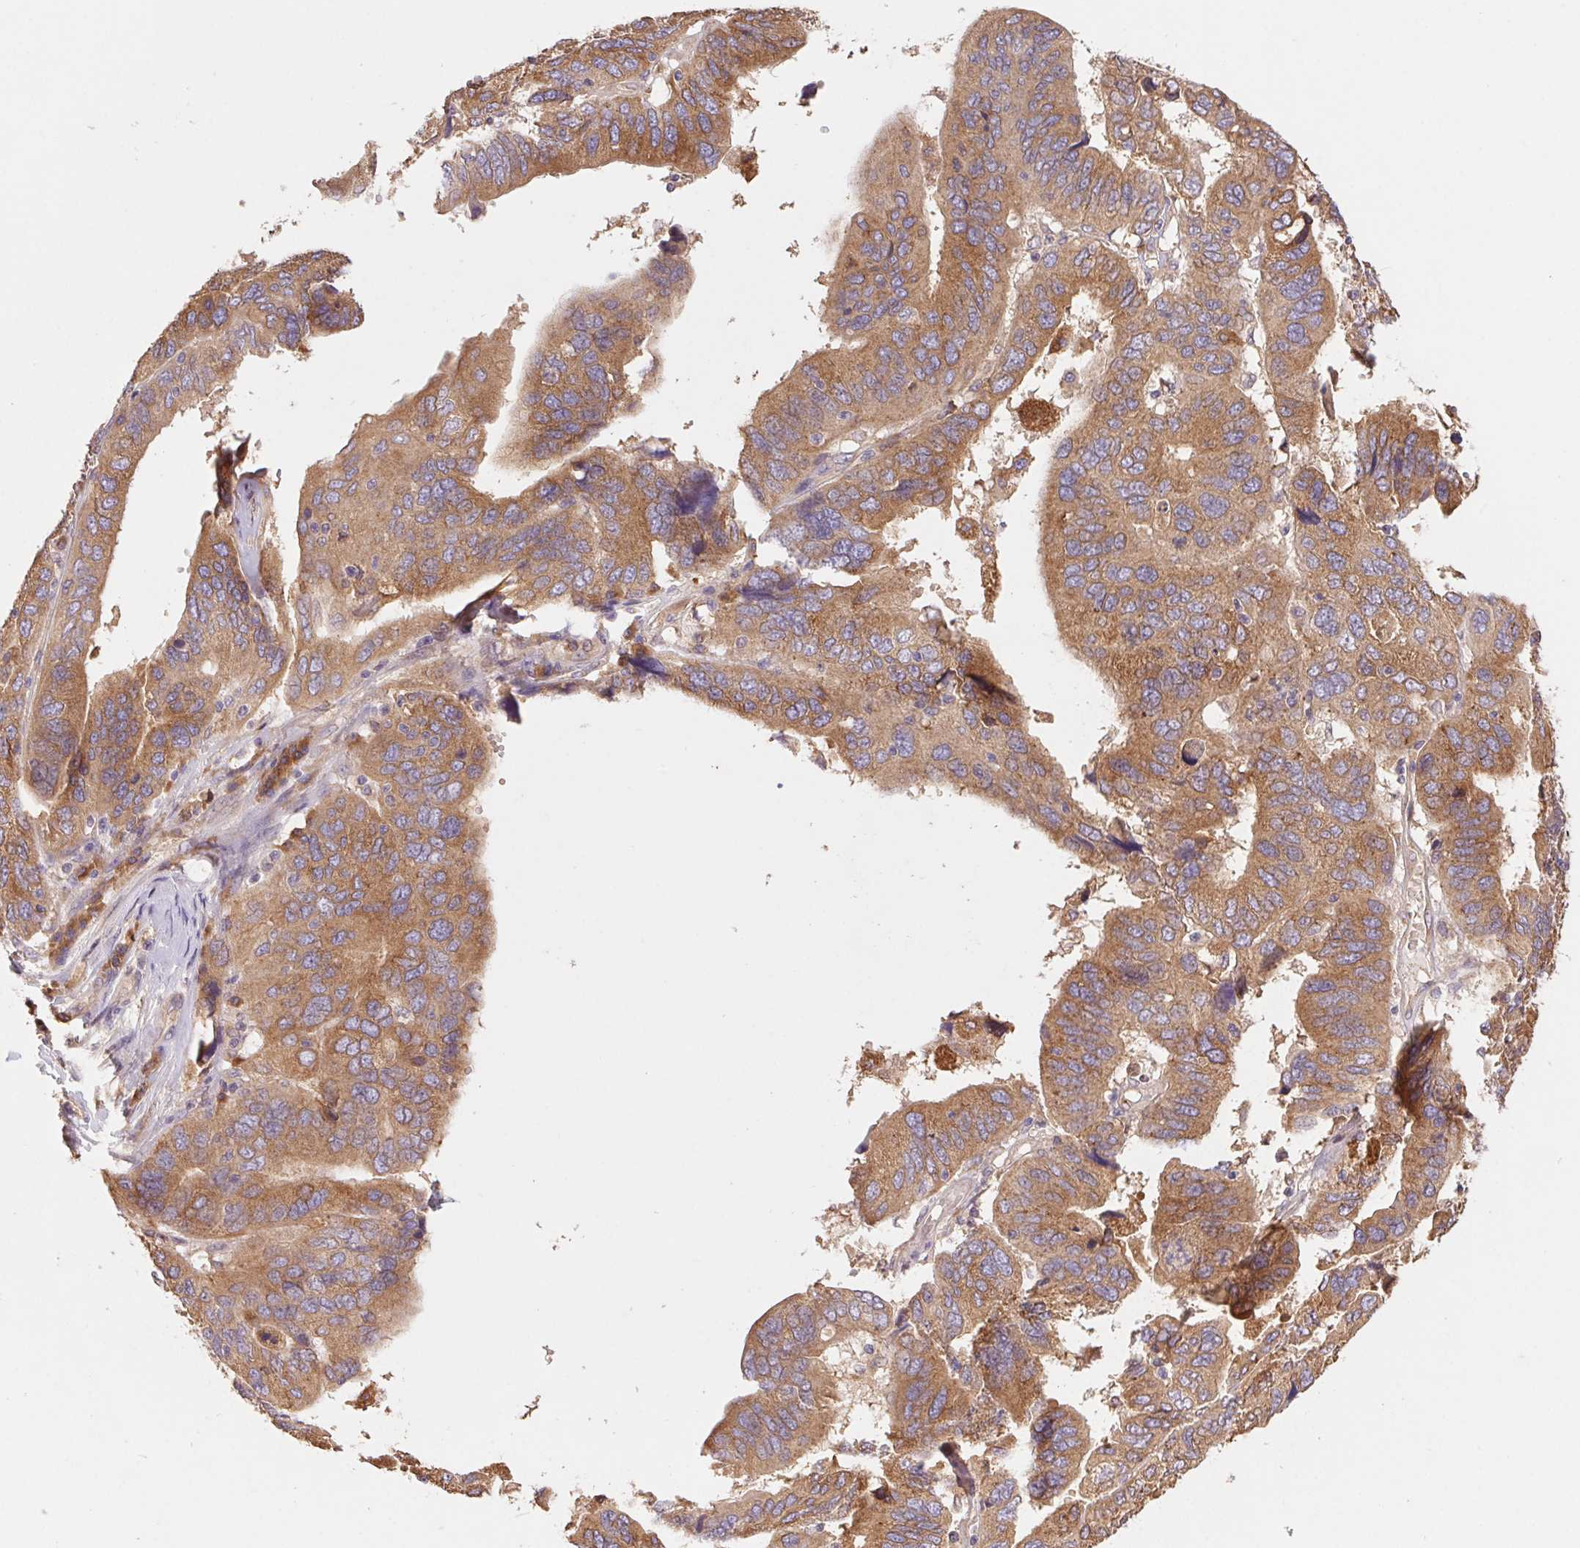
{"staining": {"intensity": "moderate", "quantity": ">75%", "location": "cytoplasmic/membranous"}, "tissue": "ovarian cancer", "cell_type": "Tumor cells", "image_type": "cancer", "snomed": [{"axis": "morphology", "description": "Cystadenocarcinoma, serous, NOS"}, {"axis": "topography", "description": "Ovary"}], "caption": "Moderate cytoplasmic/membranous protein positivity is present in approximately >75% of tumor cells in ovarian serous cystadenocarcinoma. The protein of interest is stained brown, and the nuclei are stained in blue (DAB IHC with brightfield microscopy, high magnification).", "gene": "RAB1A", "patient": {"sex": "female", "age": 79}}